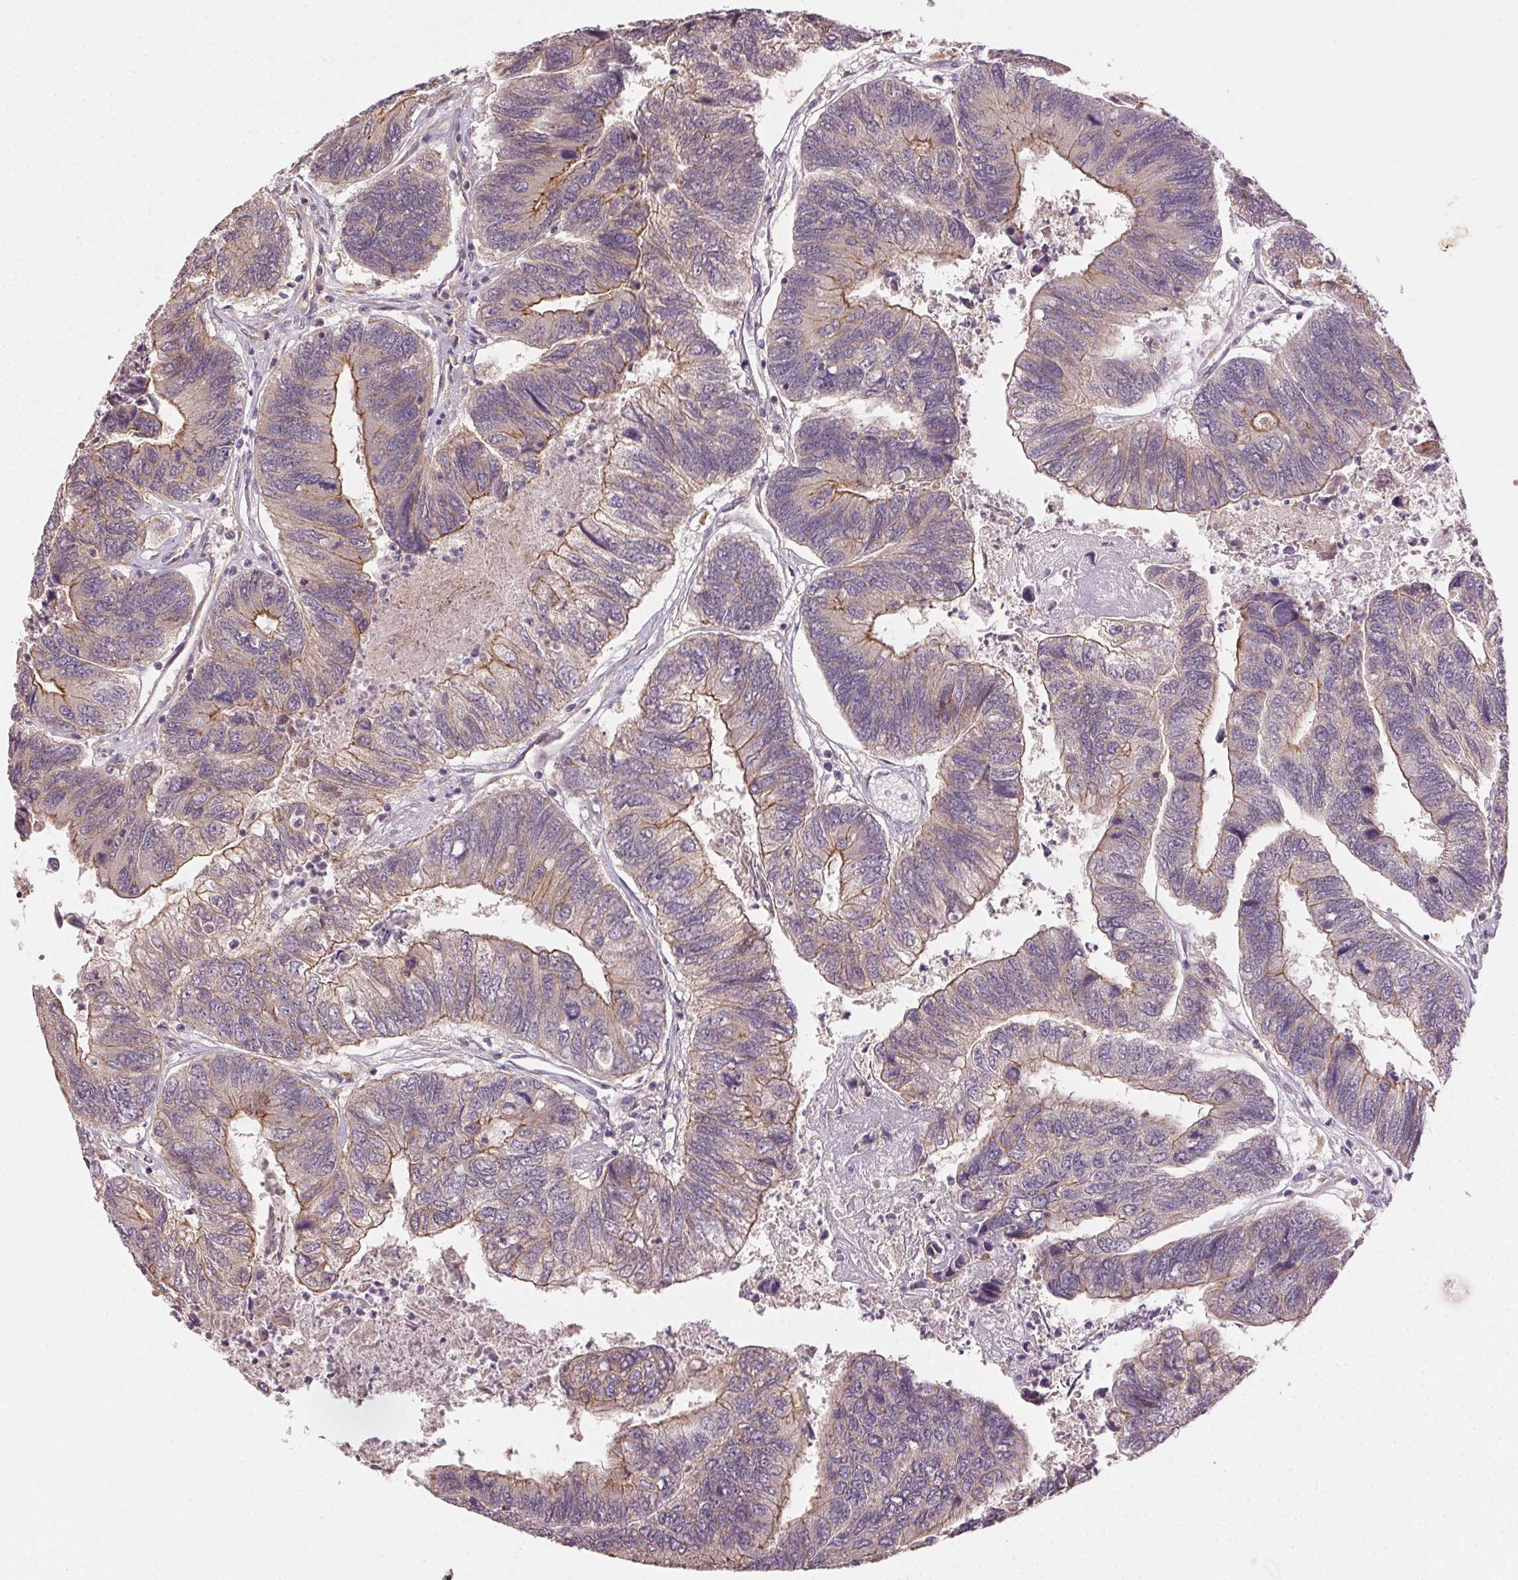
{"staining": {"intensity": "weak", "quantity": "25%-75%", "location": "cytoplasmic/membranous"}, "tissue": "colorectal cancer", "cell_type": "Tumor cells", "image_type": "cancer", "snomed": [{"axis": "morphology", "description": "Adenocarcinoma, NOS"}, {"axis": "topography", "description": "Colon"}], "caption": "This is an image of IHC staining of colorectal adenocarcinoma, which shows weak expression in the cytoplasmic/membranous of tumor cells.", "gene": "ATP1B3", "patient": {"sex": "female", "age": 67}}